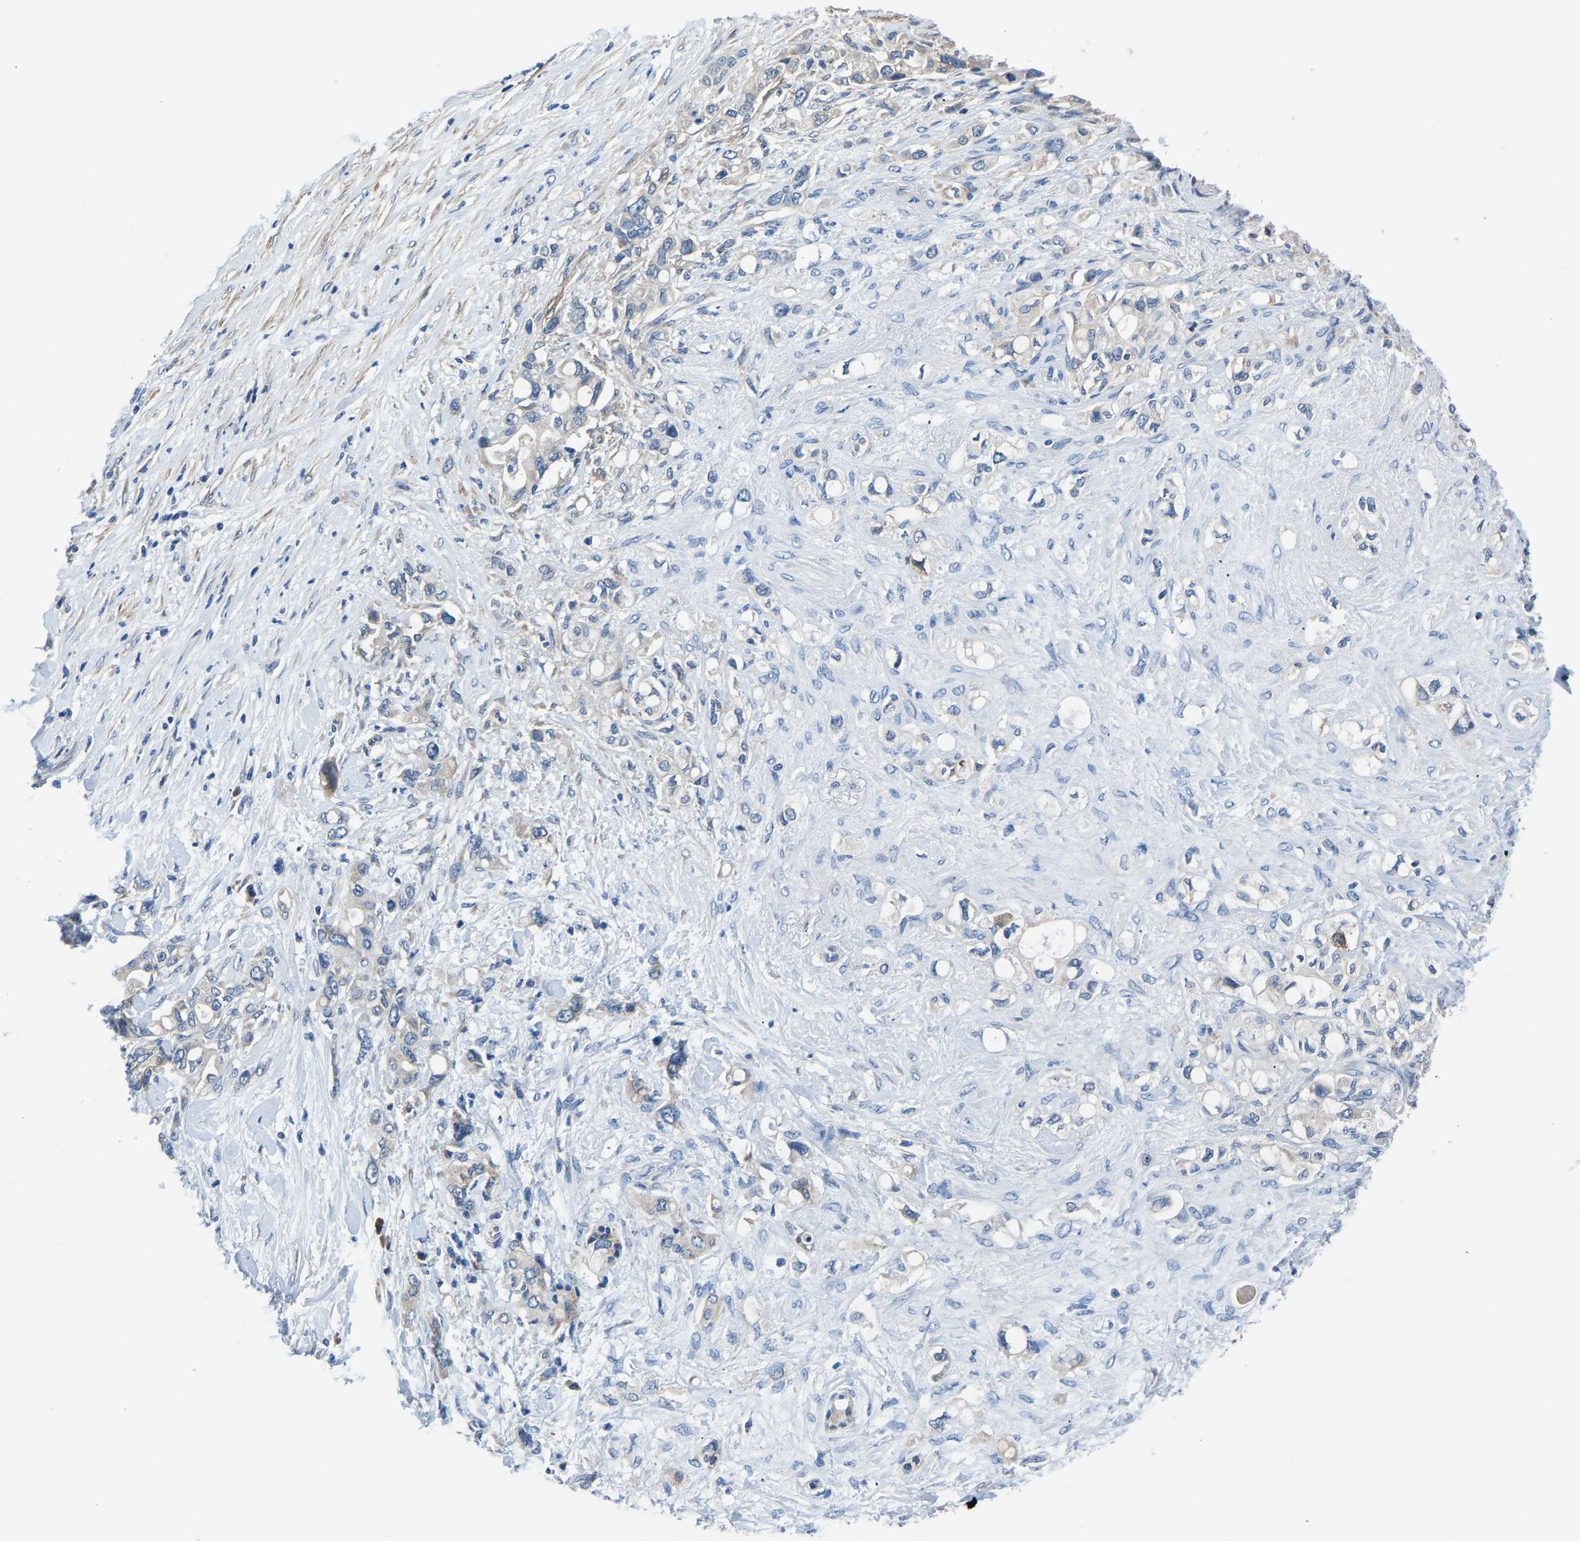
{"staining": {"intensity": "weak", "quantity": "<25%", "location": "cytoplasmic/membranous"}, "tissue": "pancreatic cancer", "cell_type": "Tumor cells", "image_type": "cancer", "snomed": [{"axis": "morphology", "description": "Adenocarcinoma, NOS"}, {"axis": "topography", "description": "Pancreas"}], "caption": "Protein analysis of pancreatic cancer (adenocarcinoma) demonstrates no significant staining in tumor cells.", "gene": "LIAS", "patient": {"sex": "female", "age": 56}}